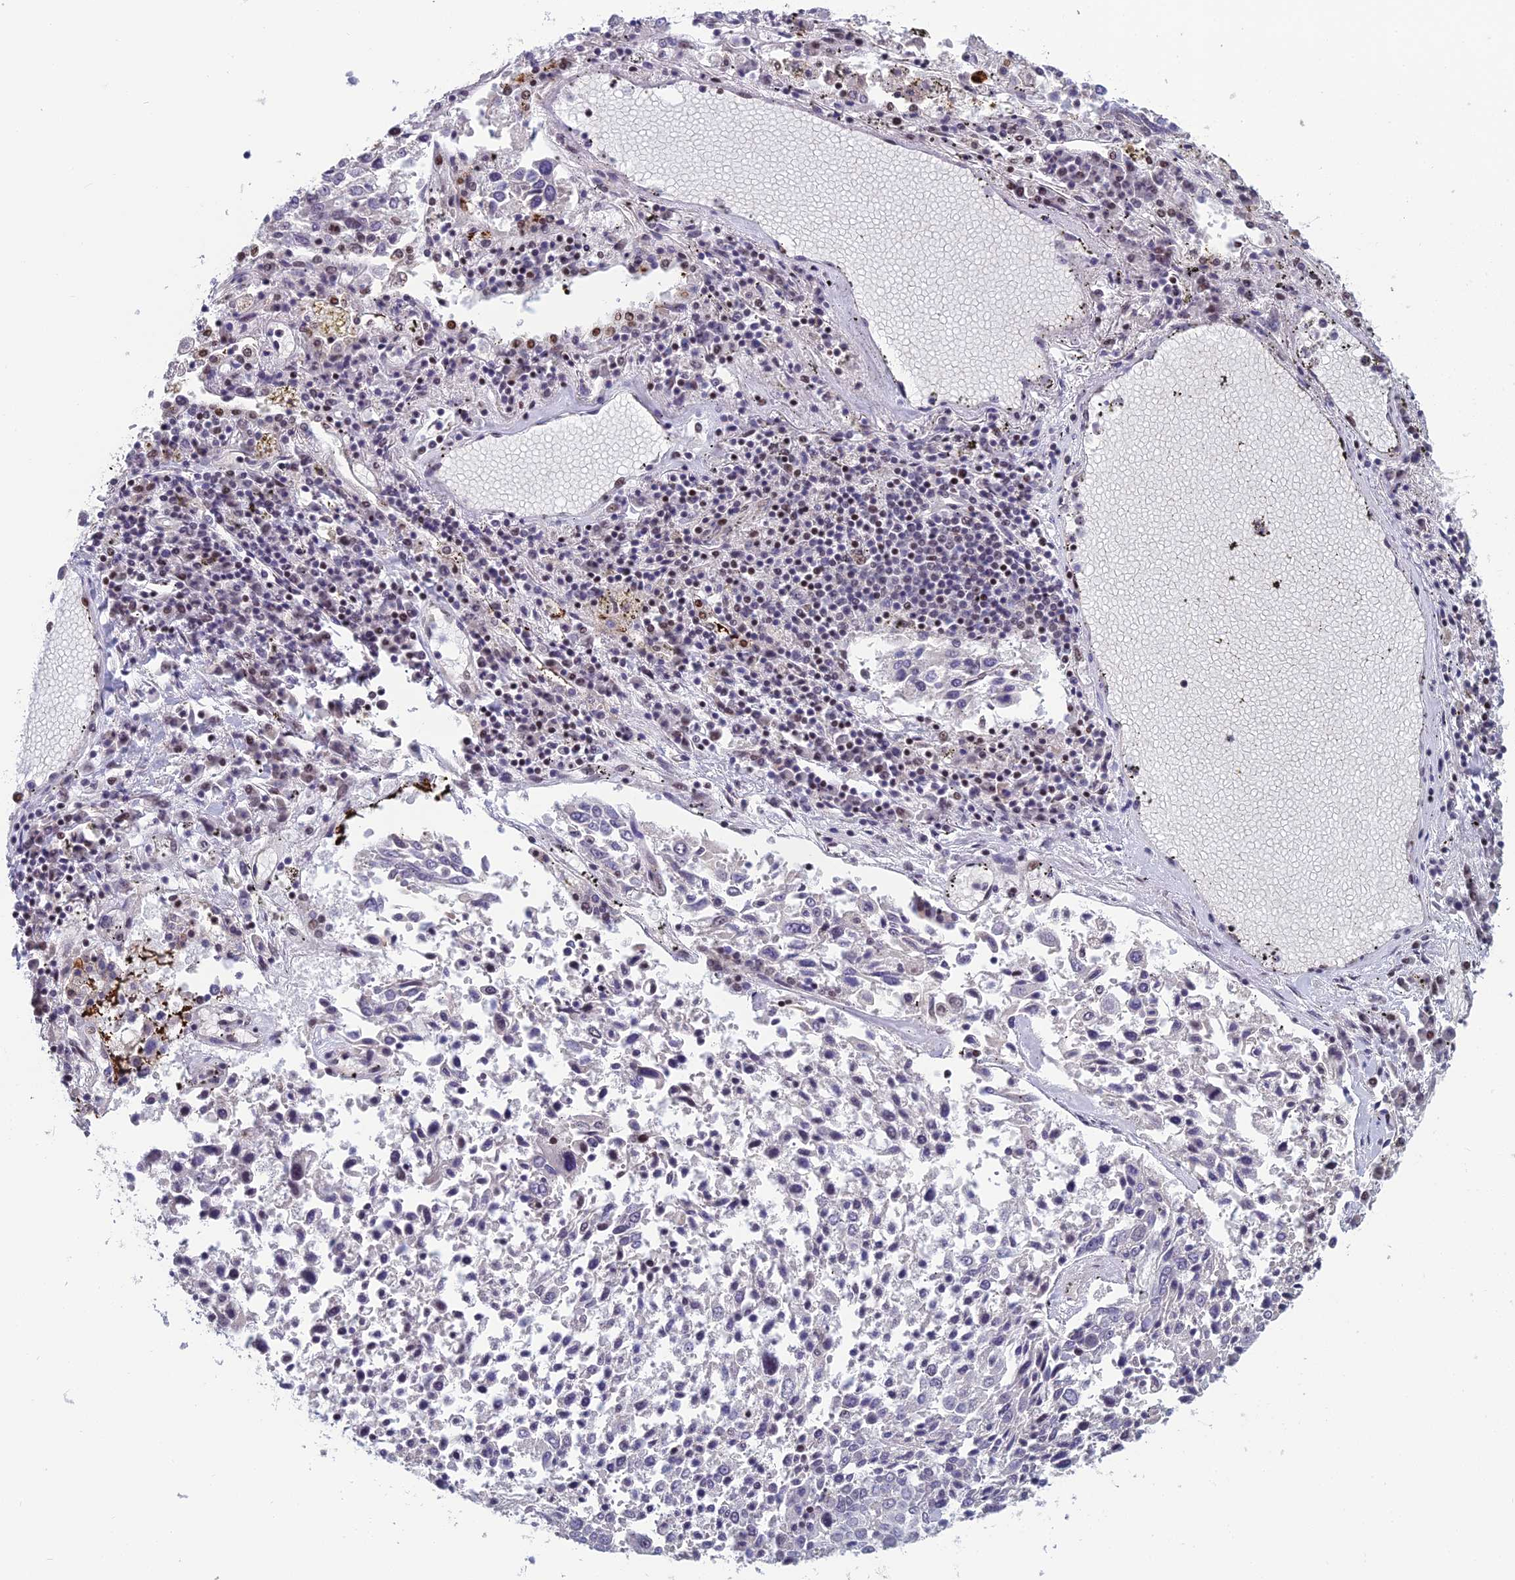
{"staining": {"intensity": "negative", "quantity": "none", "location": "none"}, "tissue": "lung cancer", "cell_type": "Tumor cells", "image_type": "cancer", "snomed": [{"axis": "morphology", "description": "Squamous cell carcinoma, NOS"}, {"axis": "topography", "description": "Lung"}], "caption": "Image shows no significant protein positivity in tumor cells of squamous cell carcinoma (lung).", "gene": "RGS17", "patient": {"sex": "male", "age": 65}}